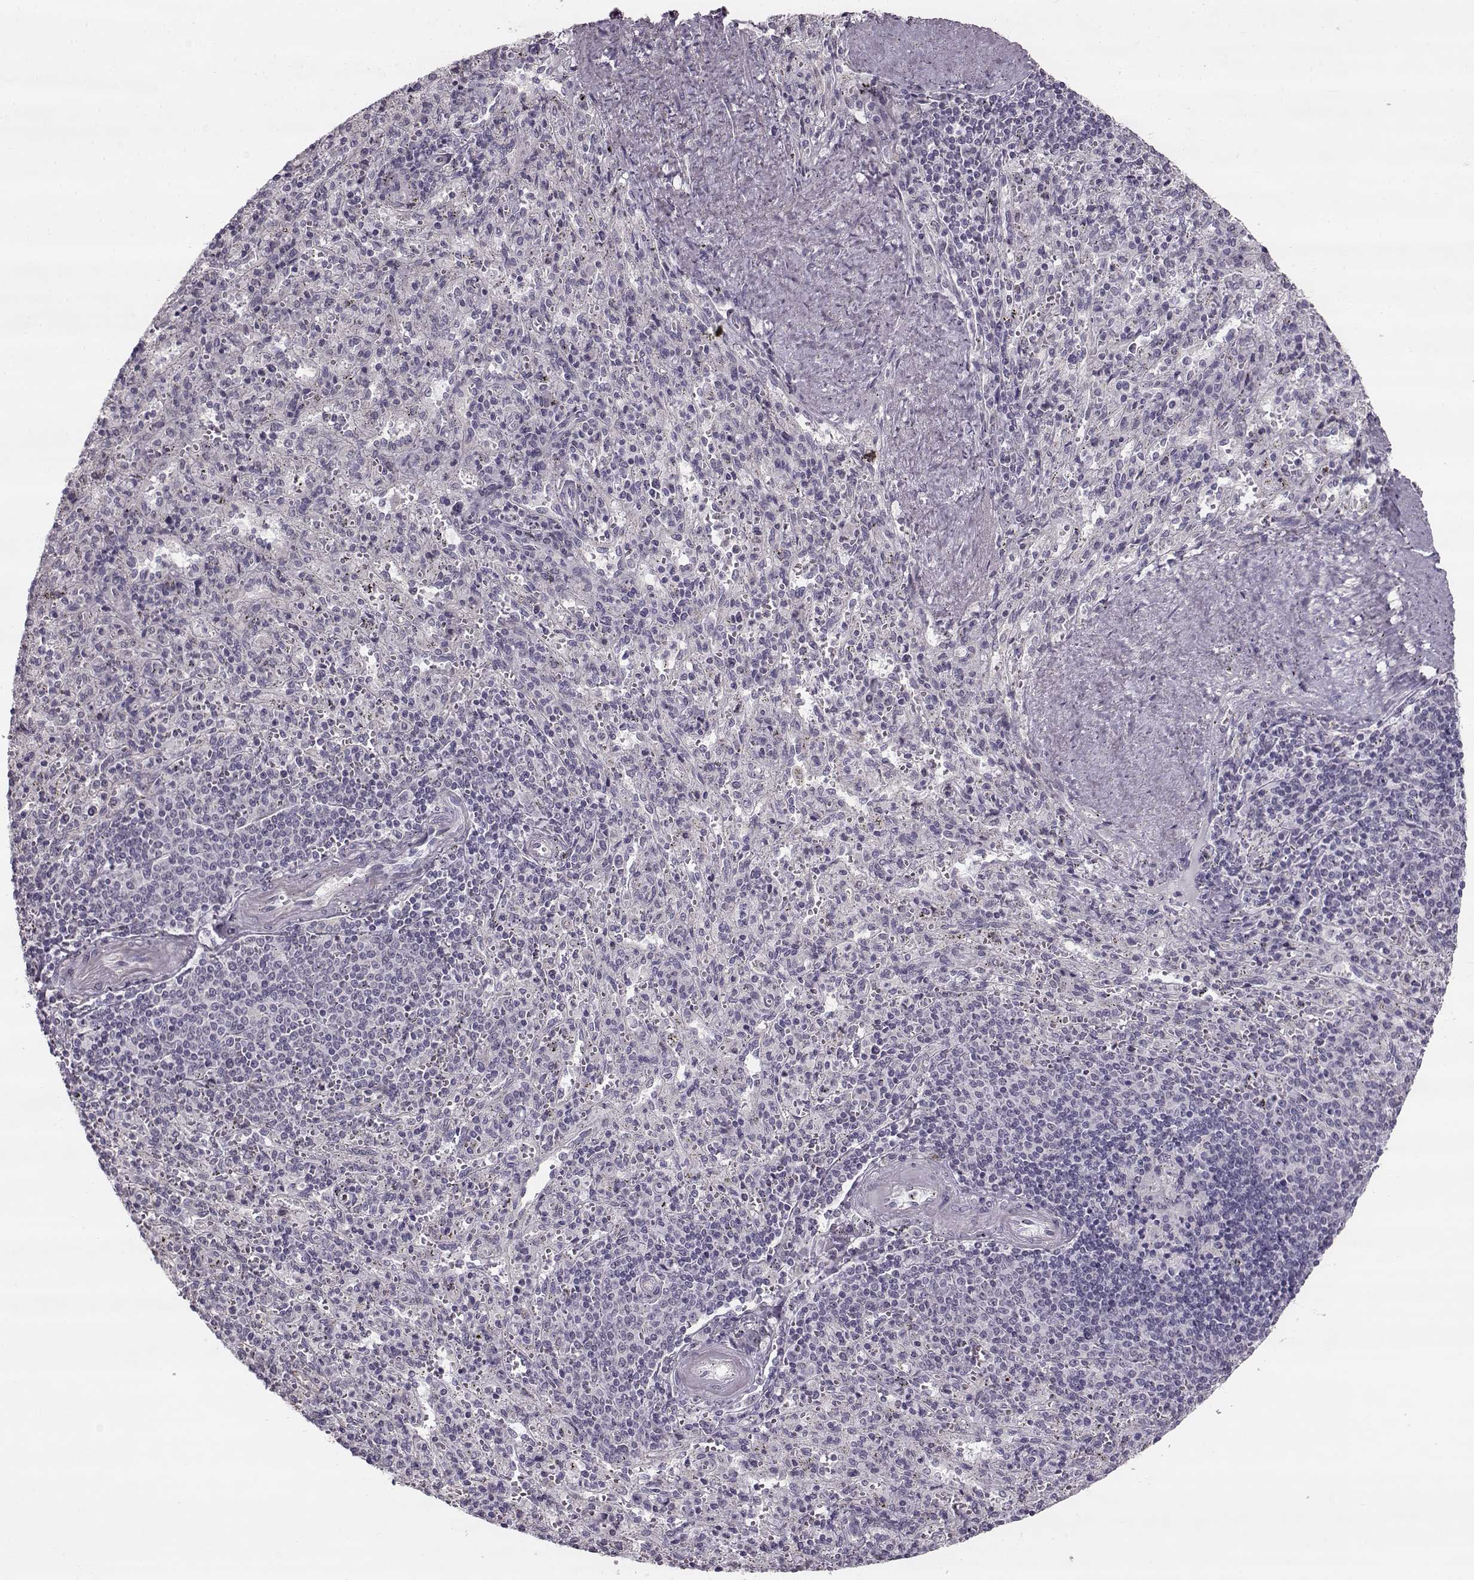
{"staining": {"intensity": "negative", "quantity": "none", "location": "none"}, "tissue": "spleen", "cell_type": "Cells in red pulp", "image_type": "normal", "snomed": [{"axis": "morphology", "description": "Normal tissue, NOS"}, {"axis": "topography", "description": "Spleen"}], "caption": "Immunohistochemistry (IHC) of normal spleen reveals no positivity in cells in red pulp.", "gene": "MAP6D1", "patient": {"sex": "male", "age": 57}}